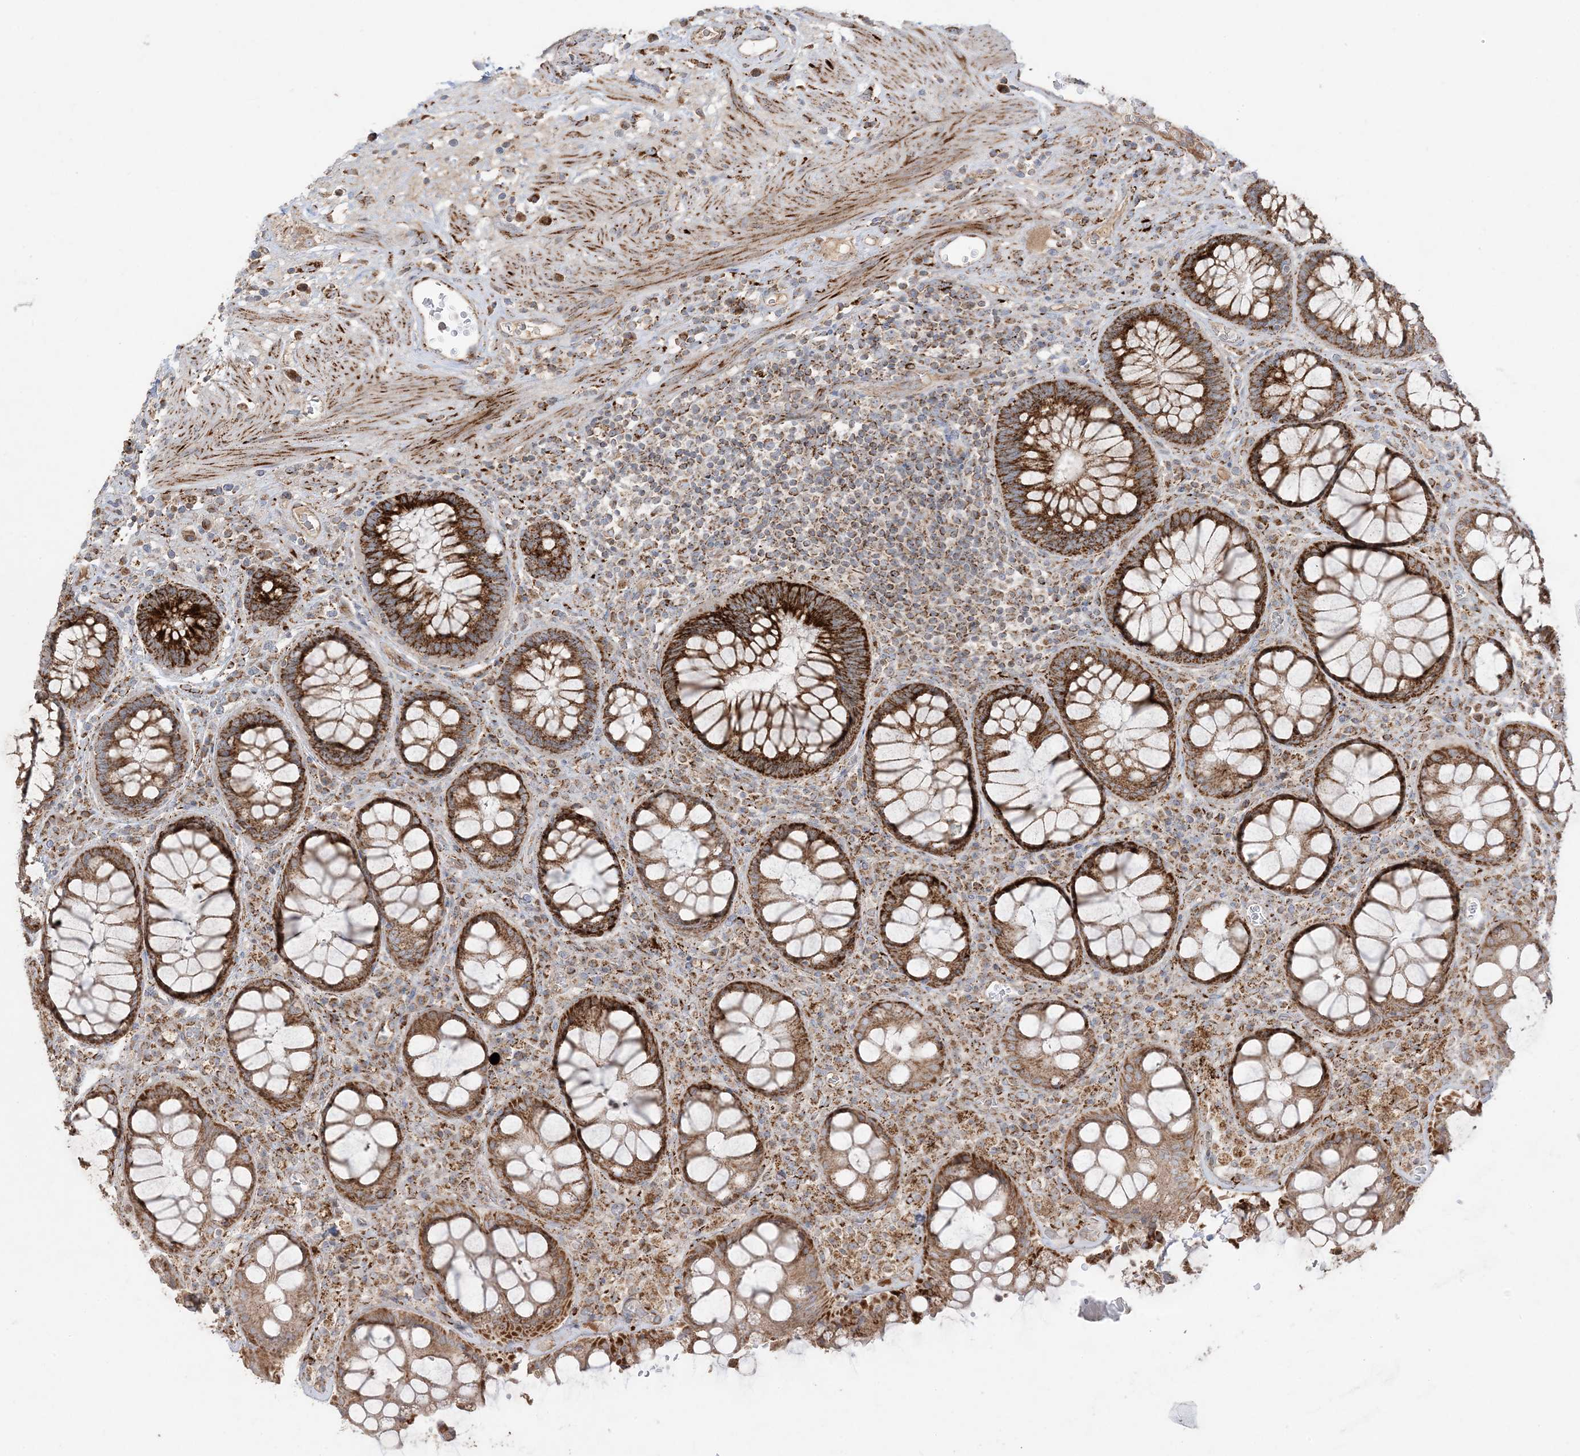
{"staining": {"intensity": "strong", "quantity": ">75%", "location": "cytoplasmic/membranous"}, "tissue": "rectum", "cell_type": "Glandular cells", "image_type": "normal", "snomed": [{"axis": "morphology", "description": "Normal tissue, NOS"}, {"axis": "topography", "description": "Rectum"}], "caption": "IHC photomicrograph of unremarkable human rectum stained for a protein (brown), which shows high levels of strong cytoplasmic/membranous staining in about >75% of glandular cells.", "gene": "NDUFAF3", "patient": {"sex": "male", "age": 64}}